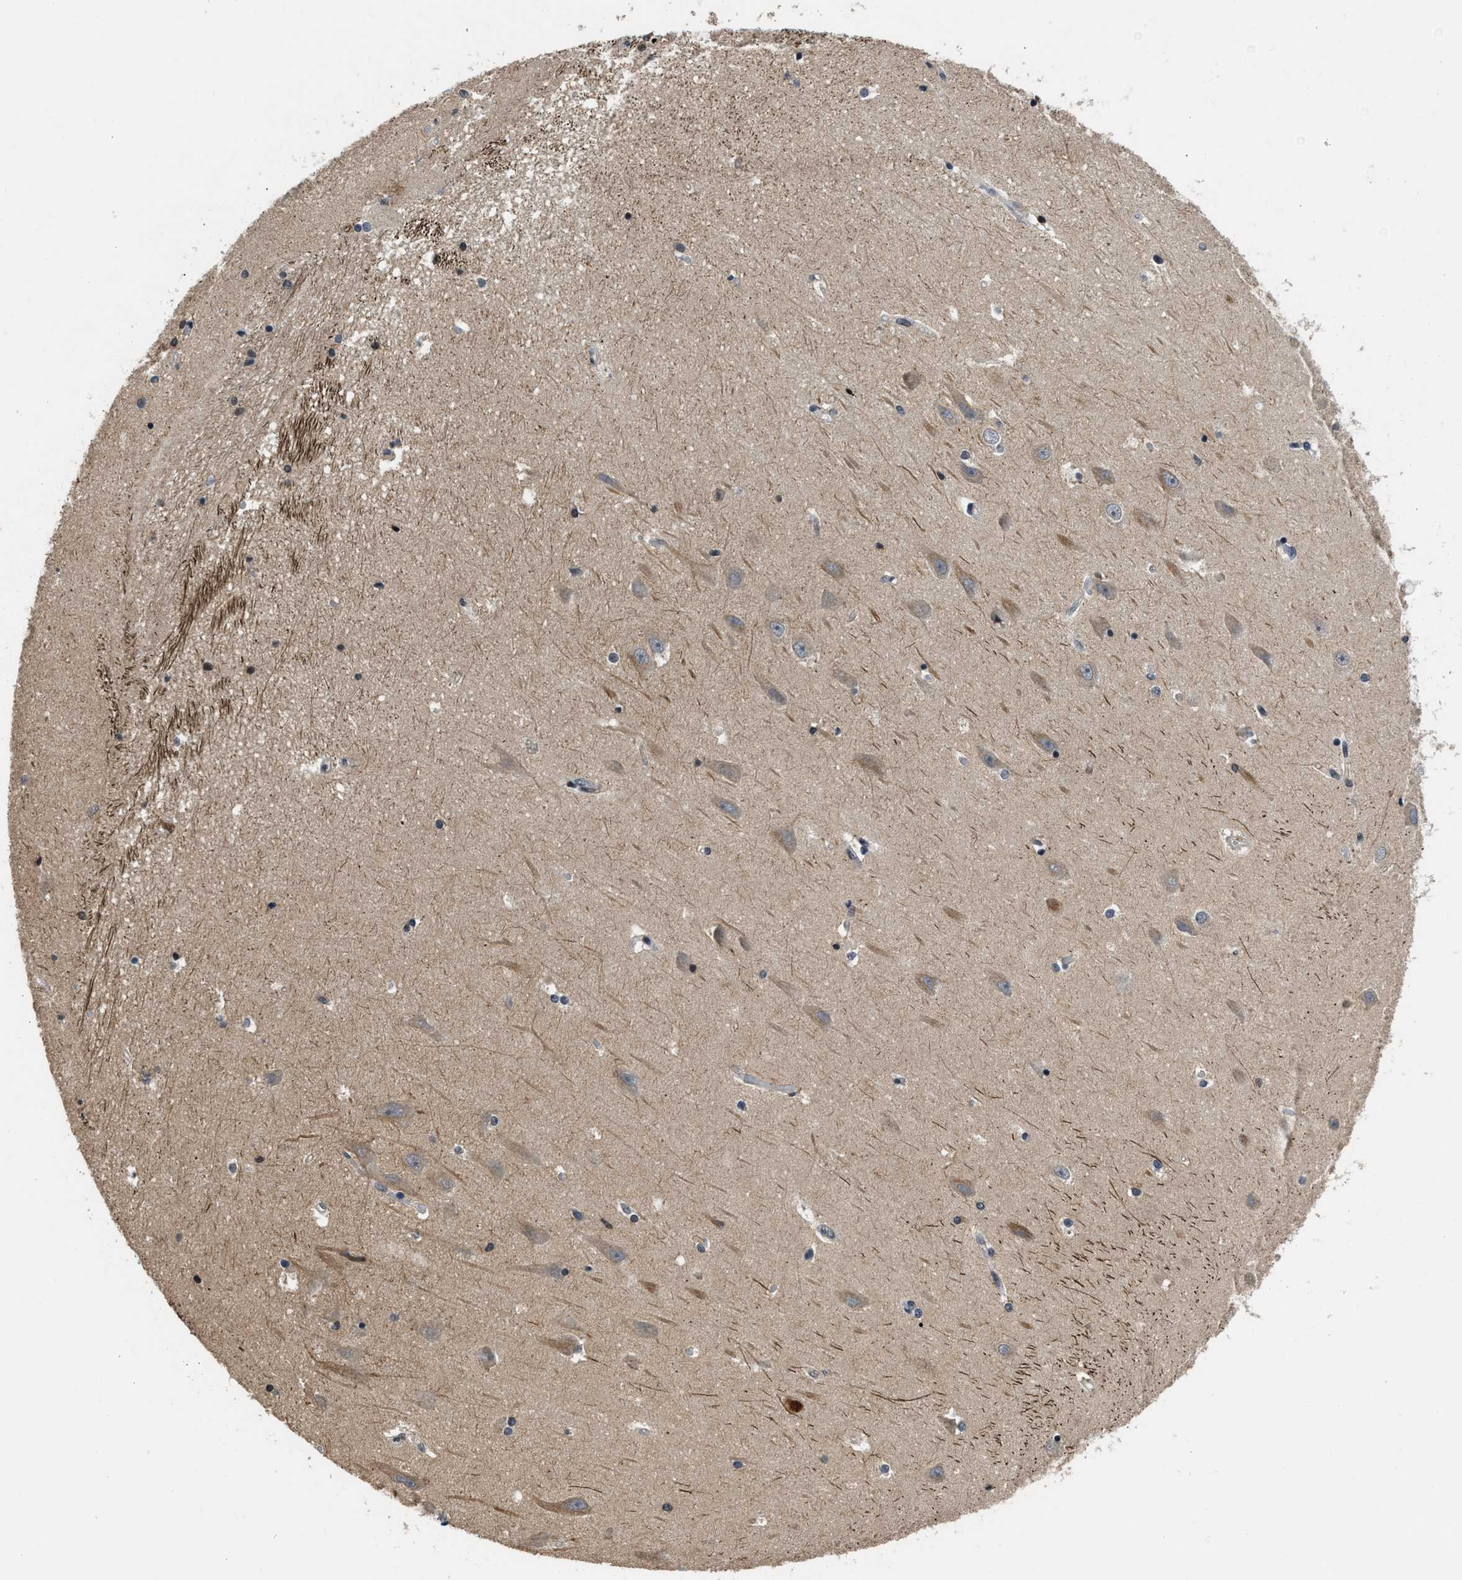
{"staining": {"intensity": "moderate", "quantity": "25%-75%", "location": "nuclear"}, "tissue": "hippocampus", "cell_type": "Glial cells", "image_type": "normal", "snomed": [{"axis": "morphology", "description": "Normal tissue, NOS"}, {"axis": "topography", "description": "Hippocampus"}], "caption": "Immunohistochemical staining of unremarkable hippocampus shows 25%-75% levels of moderate nuclear protein positivity in about 25%-75% of glial cells. (IHC, brightfield microscopy, high magnification).", "gene": "MTMR1", "patient": {"sex": "male", "age": 45}}